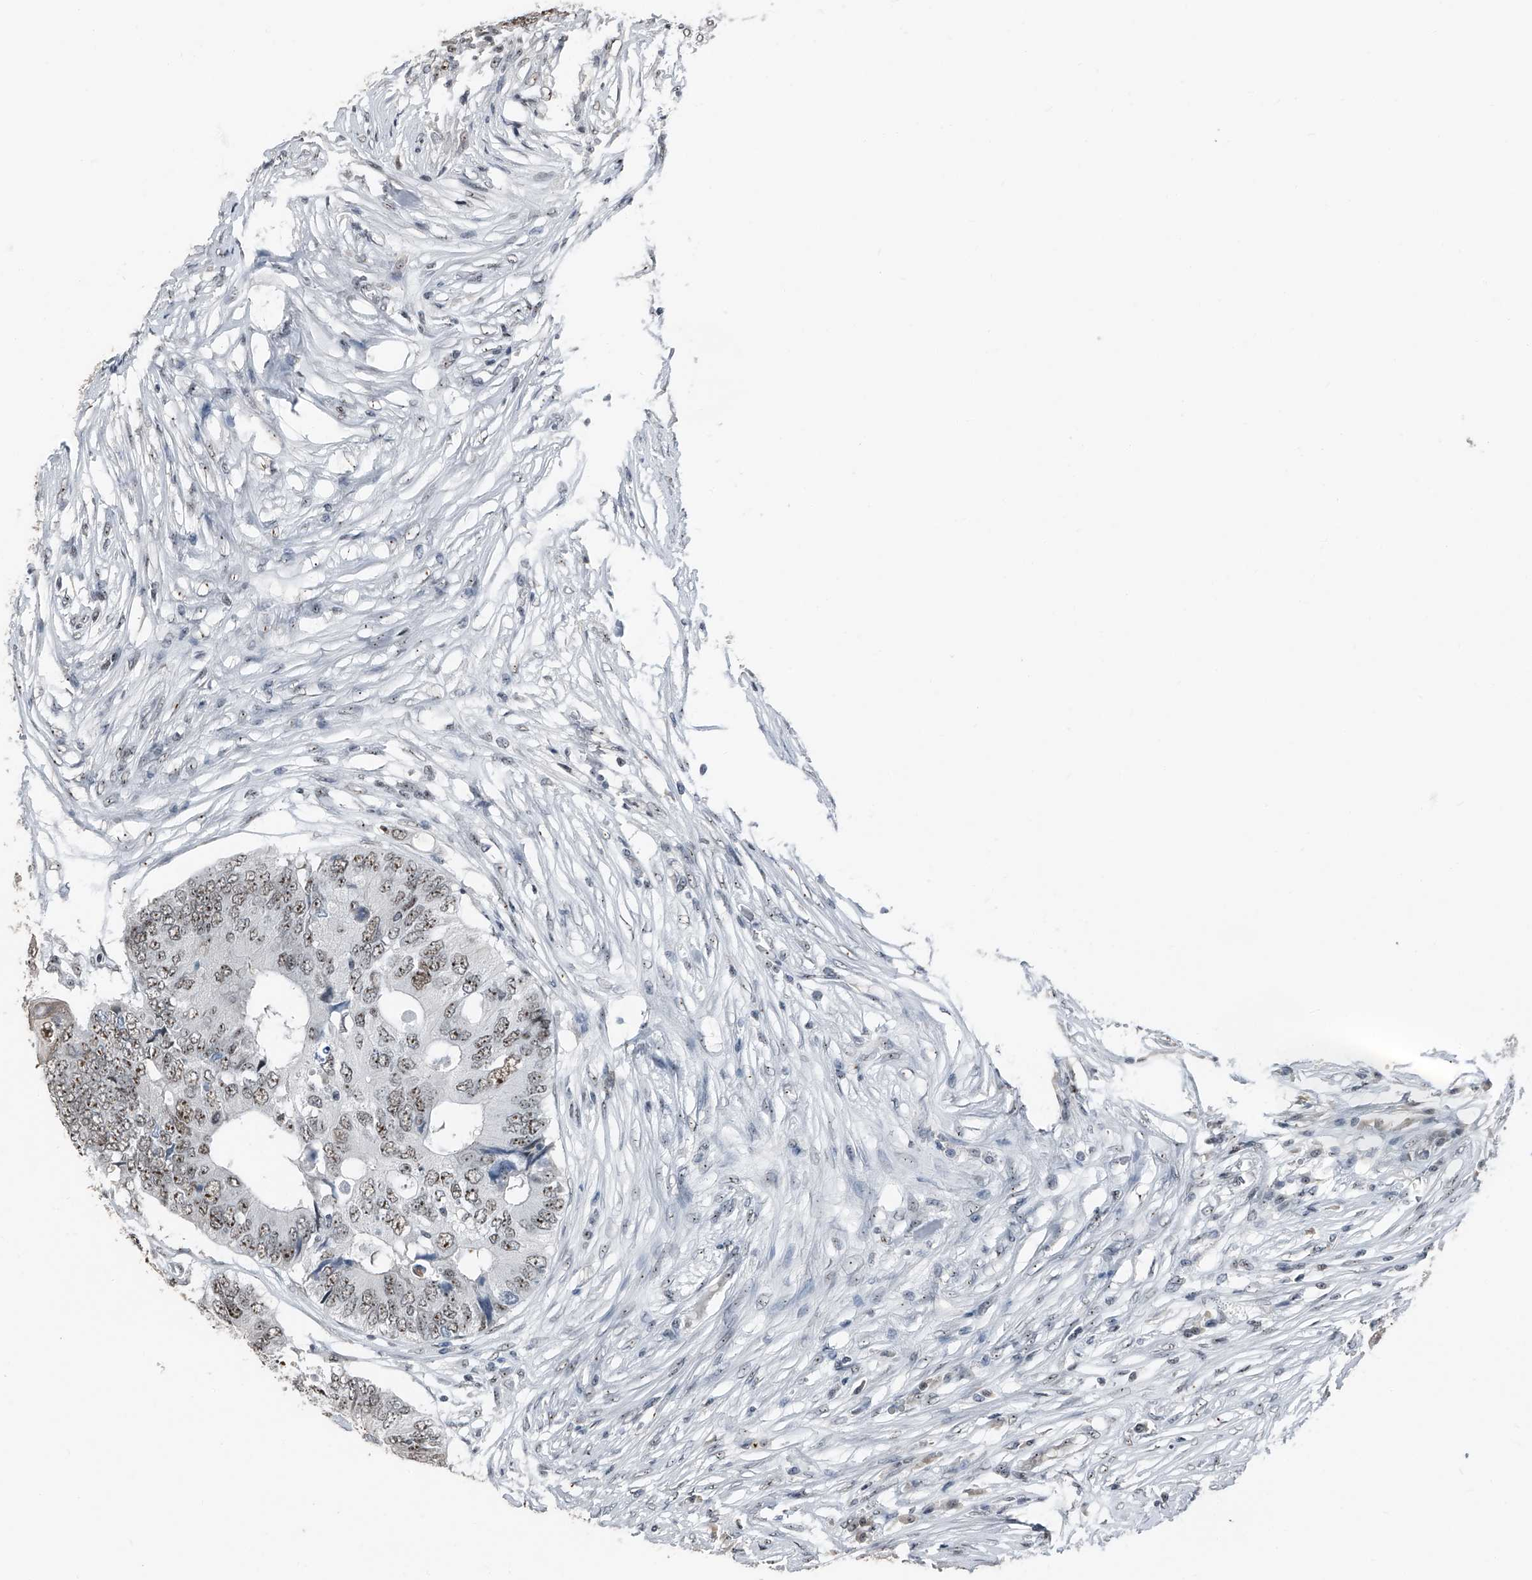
{"staining": {"intensity": "moderate", "quantity": ">75%", "location": "nuclear"}, "tissue": "colorectal cancer", "cell_type": "Tumor cells", "image_type": "cancer", "snomed": [{"axis": "morphology", "description": "Adenocarcinoma, NOS"}, {"axis": "topography", "description": "Colon"}], "caption": "IHC (DAB (3,3'-diaminobenzidine)) staining of colorectal cancer reveals moderate nuclear protein positivity in approximately >75% of tumor cells.", "gene": "TCOF1", "patient": {"sex": "male", "age": 71}}